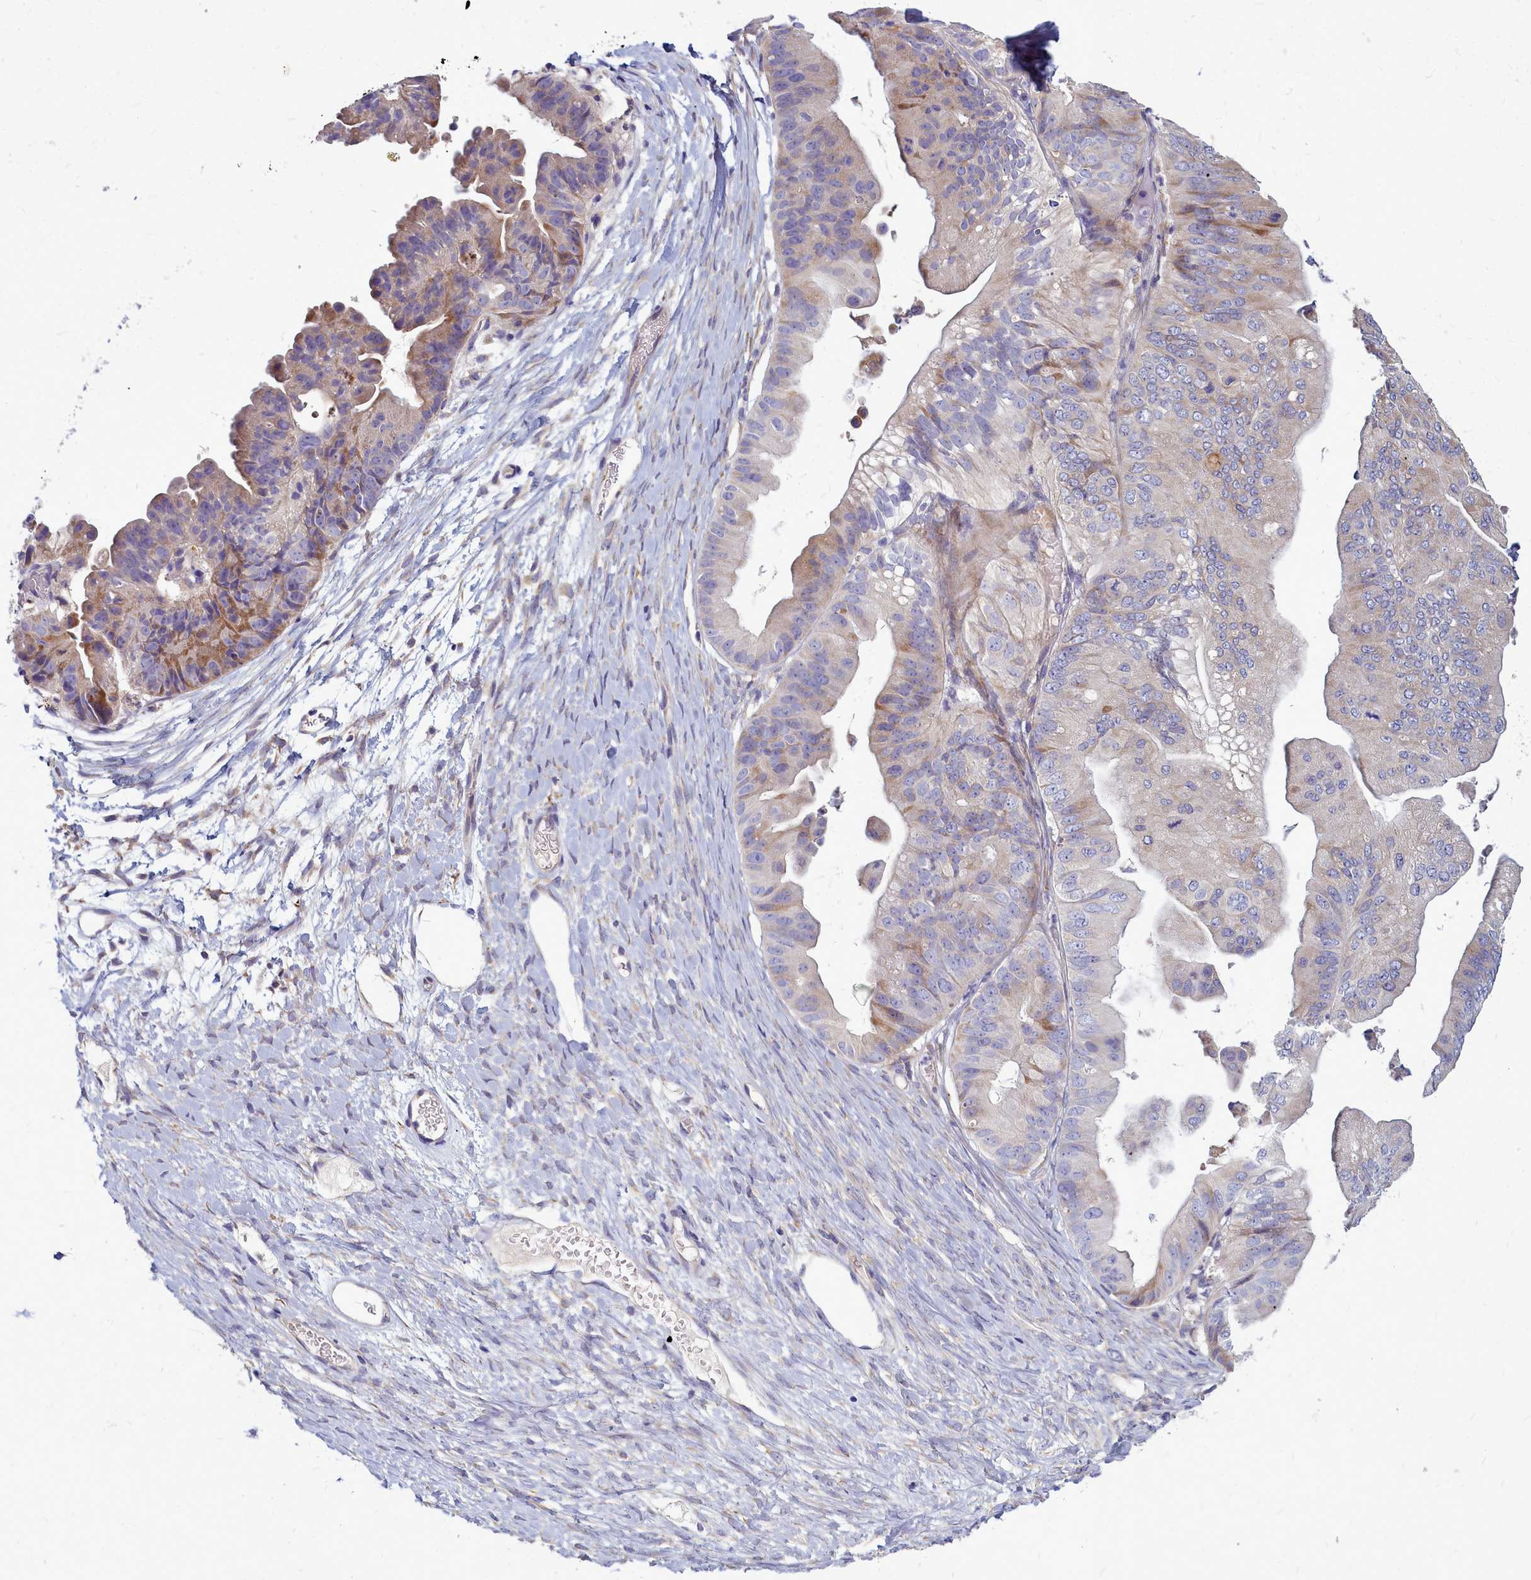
{"staining": {"intensity": "moderate", "quantity": "<25%", "location": "cytoplasmic/membranous"}, "tissue": "ovarian cancer", "cell_type": "Tumor cells", "image_type": "cancer", "snomed": [{"axis": "morphology", "description": "Cystadenocarcinoma, mucinous, NOS"}, {"axis": "topography", "description": "Ovary"}], "caption": "Protein expression analysis of ovarian cancer demonstrates moderate cytoplasmic/membranous expression in approximately <25% of tumor cells. The protein of interest is stained brown, and the nuclei are stained in blue (DAB IHC with brightfield microscopy, high magnification).", "gene": "SMPD4", "patient": {"sex": "female", "age": 61}}